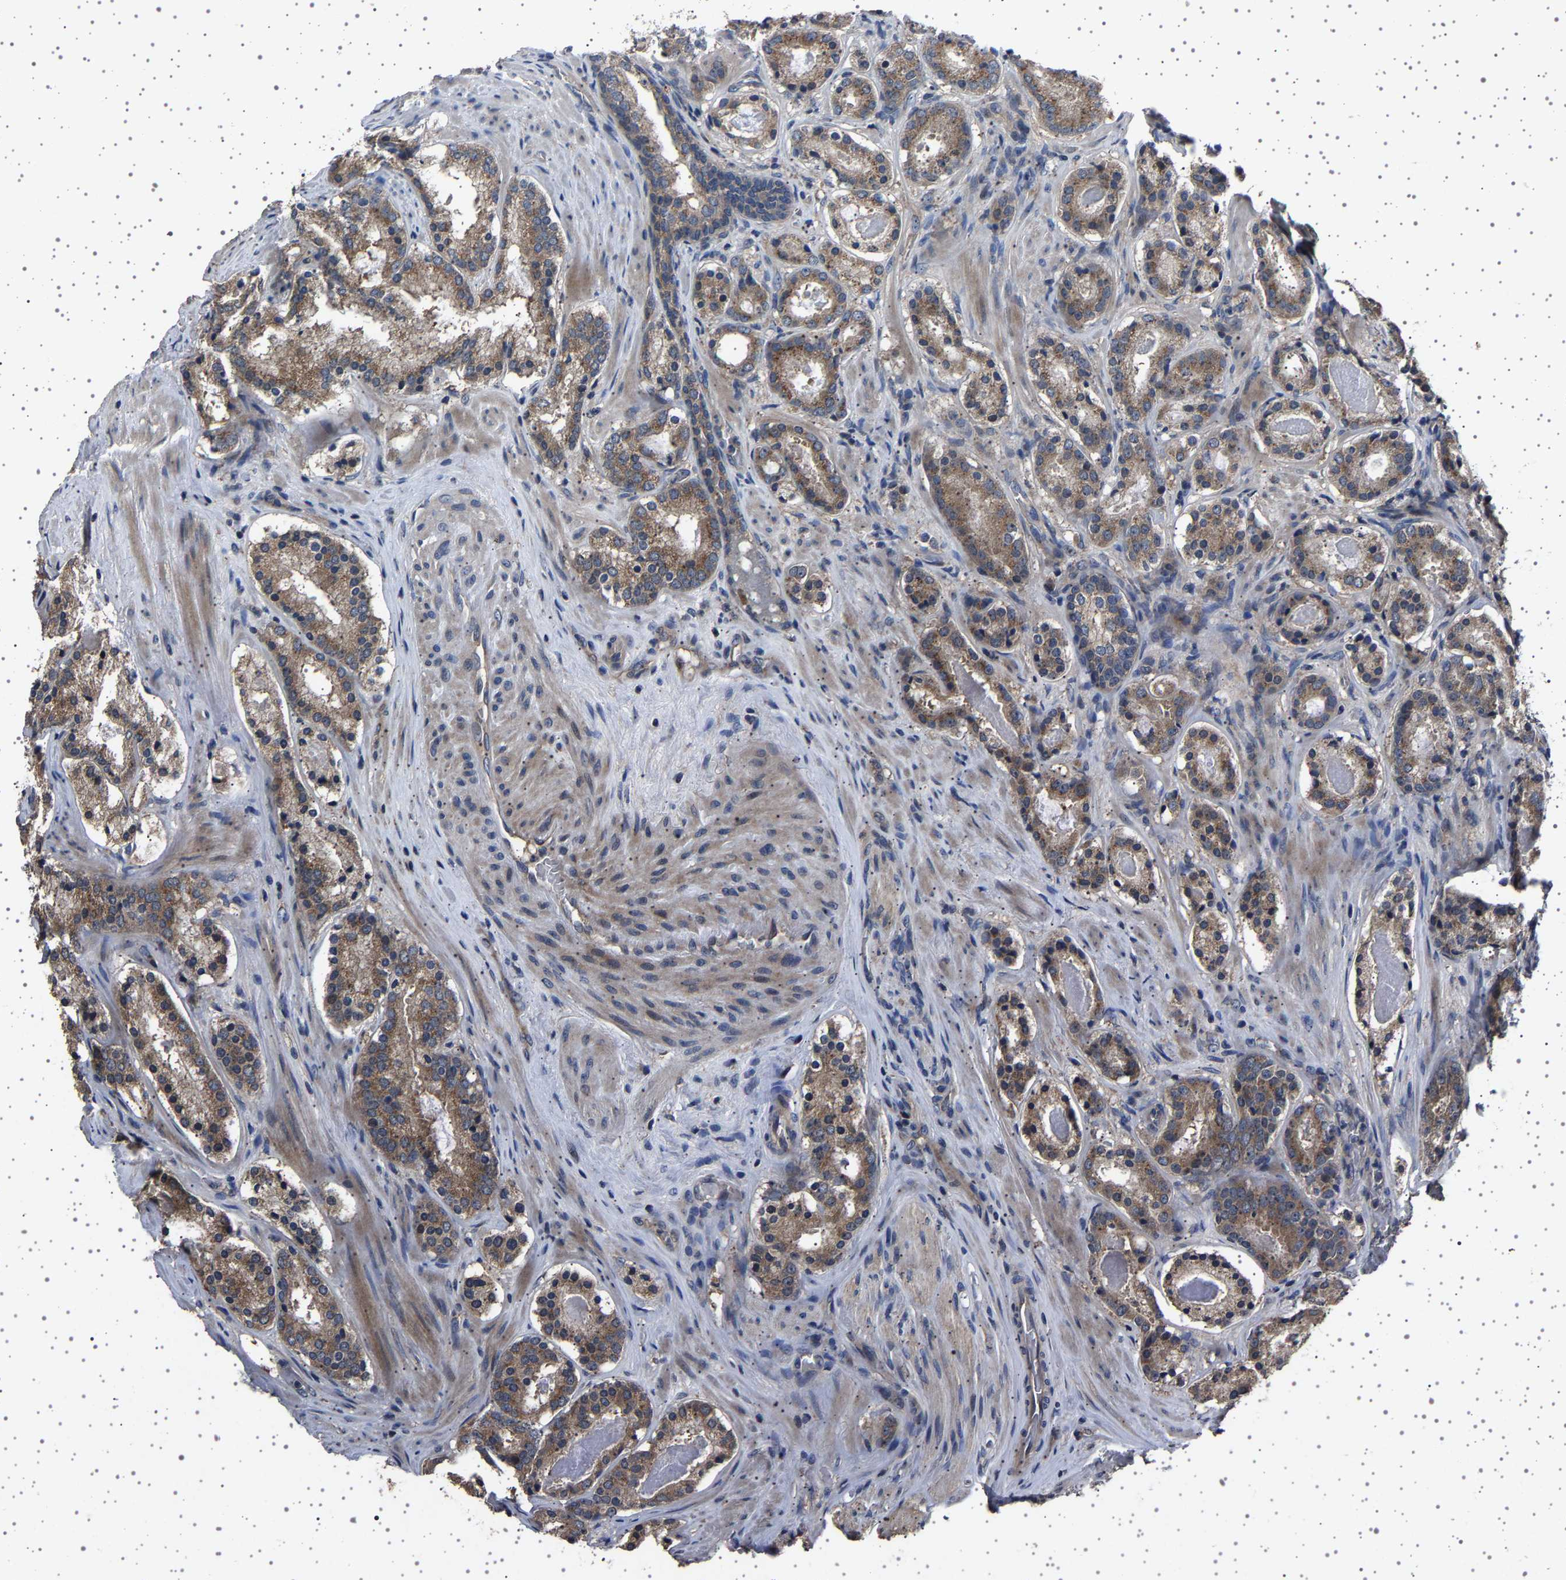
{"staining": {"intensity": "moderate", "quantity": ">75%", "location": "cytoplasmic/membranous"}, "tissue": "prostate cancer", "cell_type": "Tumor cells", "image_type": "cancer", "snomed": [{"axis": "morphology", "description": "Adenocarcinoma, Low grade"}, {"axis": "topography", "description": "Prostate"}], "caption": "Human adenocarcinoma (low-grade) (prostate) stained with a brown dye demonstrates moderate cytoplasmic/membranous positive staining in about >75% of tumor cells.", "gene": "NCKAP1", "patient": {"sex": "male", "age": 69}}